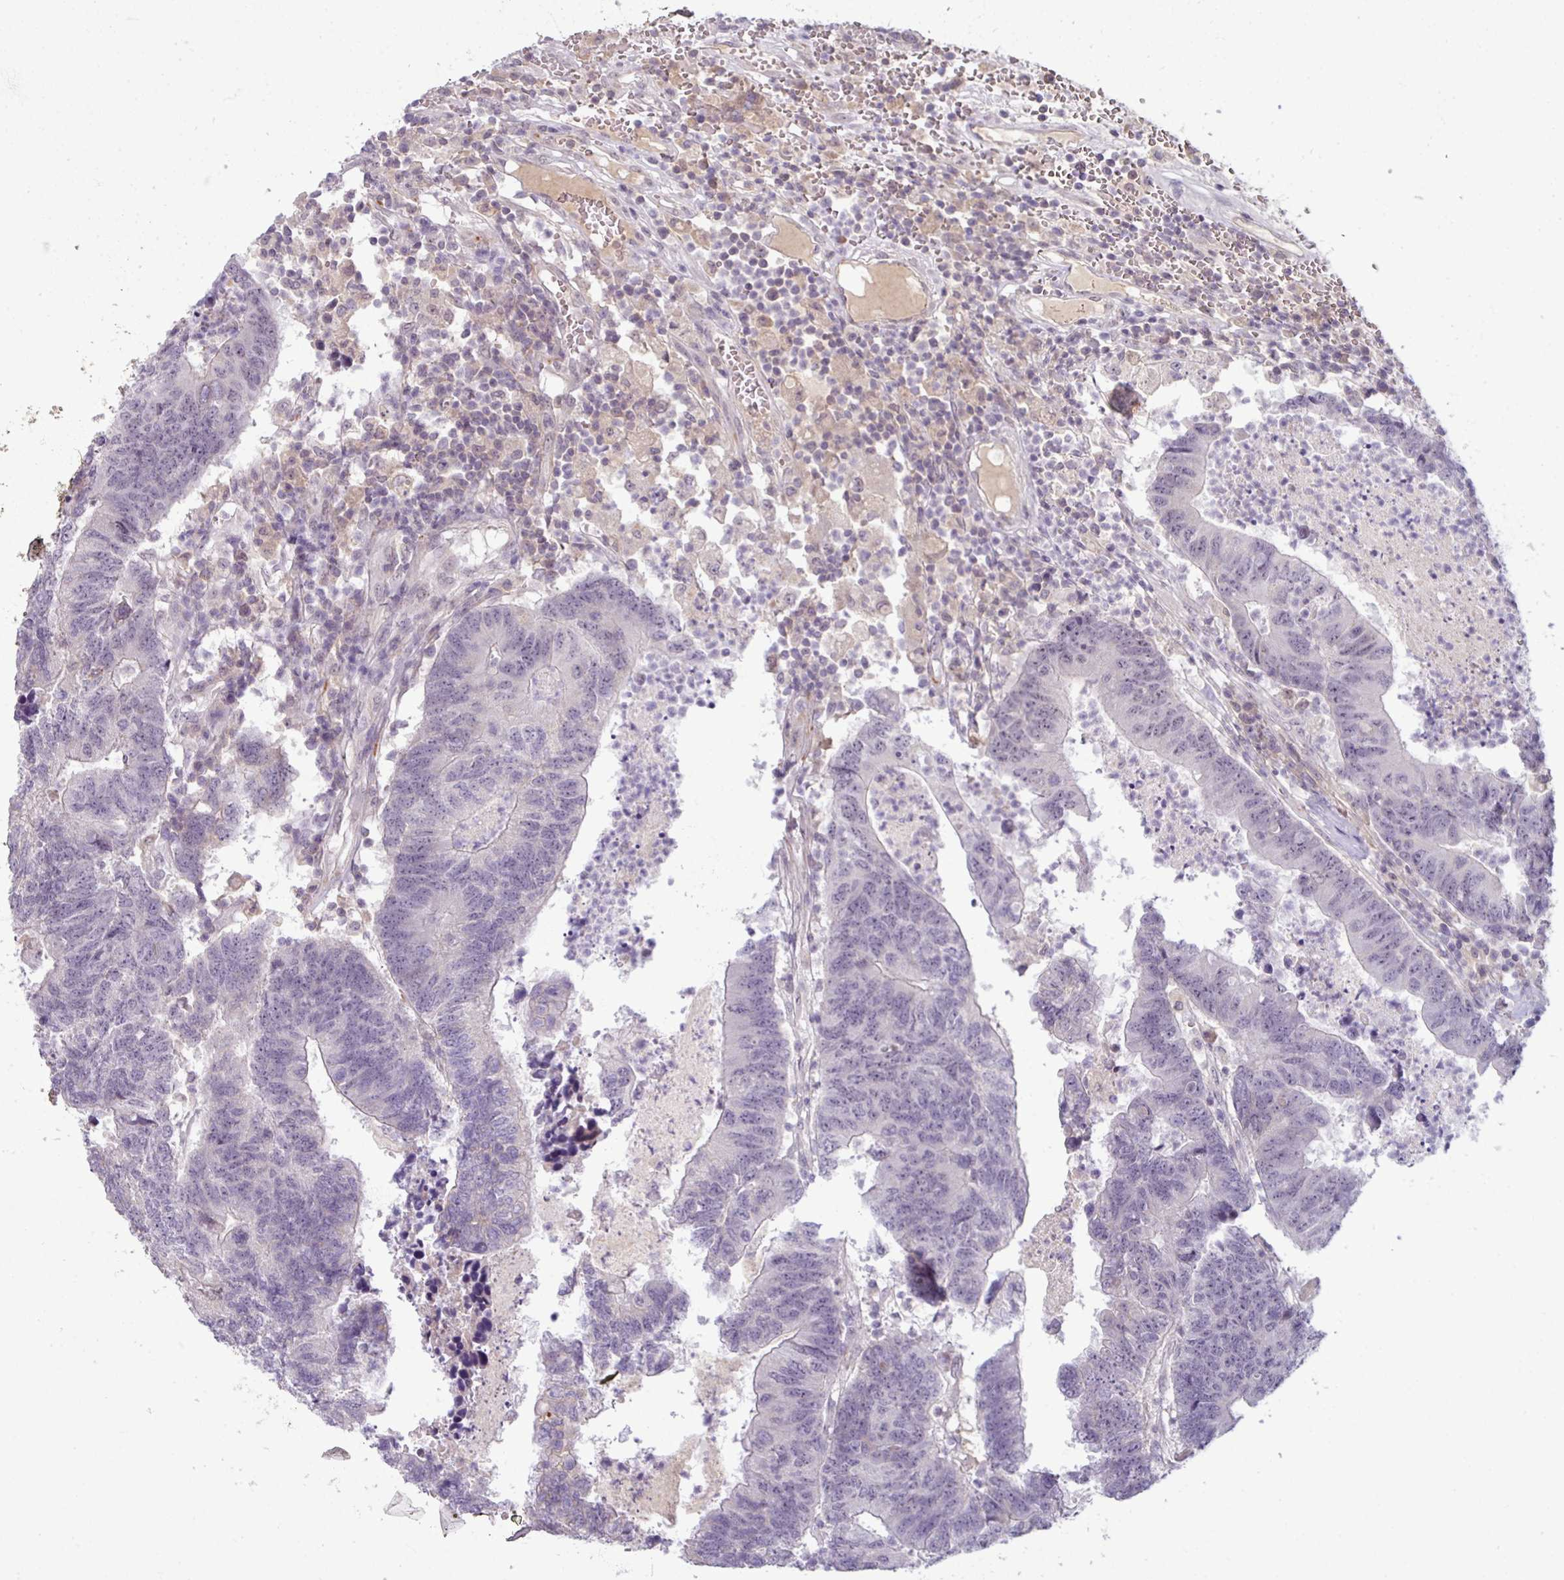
{"staining": {"intensity": "negative", "quantity": "none", "location": "none"}, "tissue": "colorectal cancer", "cell_type": "Tumor cells", "image_type": "cancer", "snomed": [{"axis": "morphology", "description": "Adenocarcinoma, NOS"}, {"axis": "topography", "description": "Colon"}], "caption": "Colorectal cancer (adenocarcinoma) stained for a protein using immunohistochemistry (IHC) demonstrates no staining tumor cells.", "gene": "UVSSA", "patient": {"sex": "female", "age": 48}}